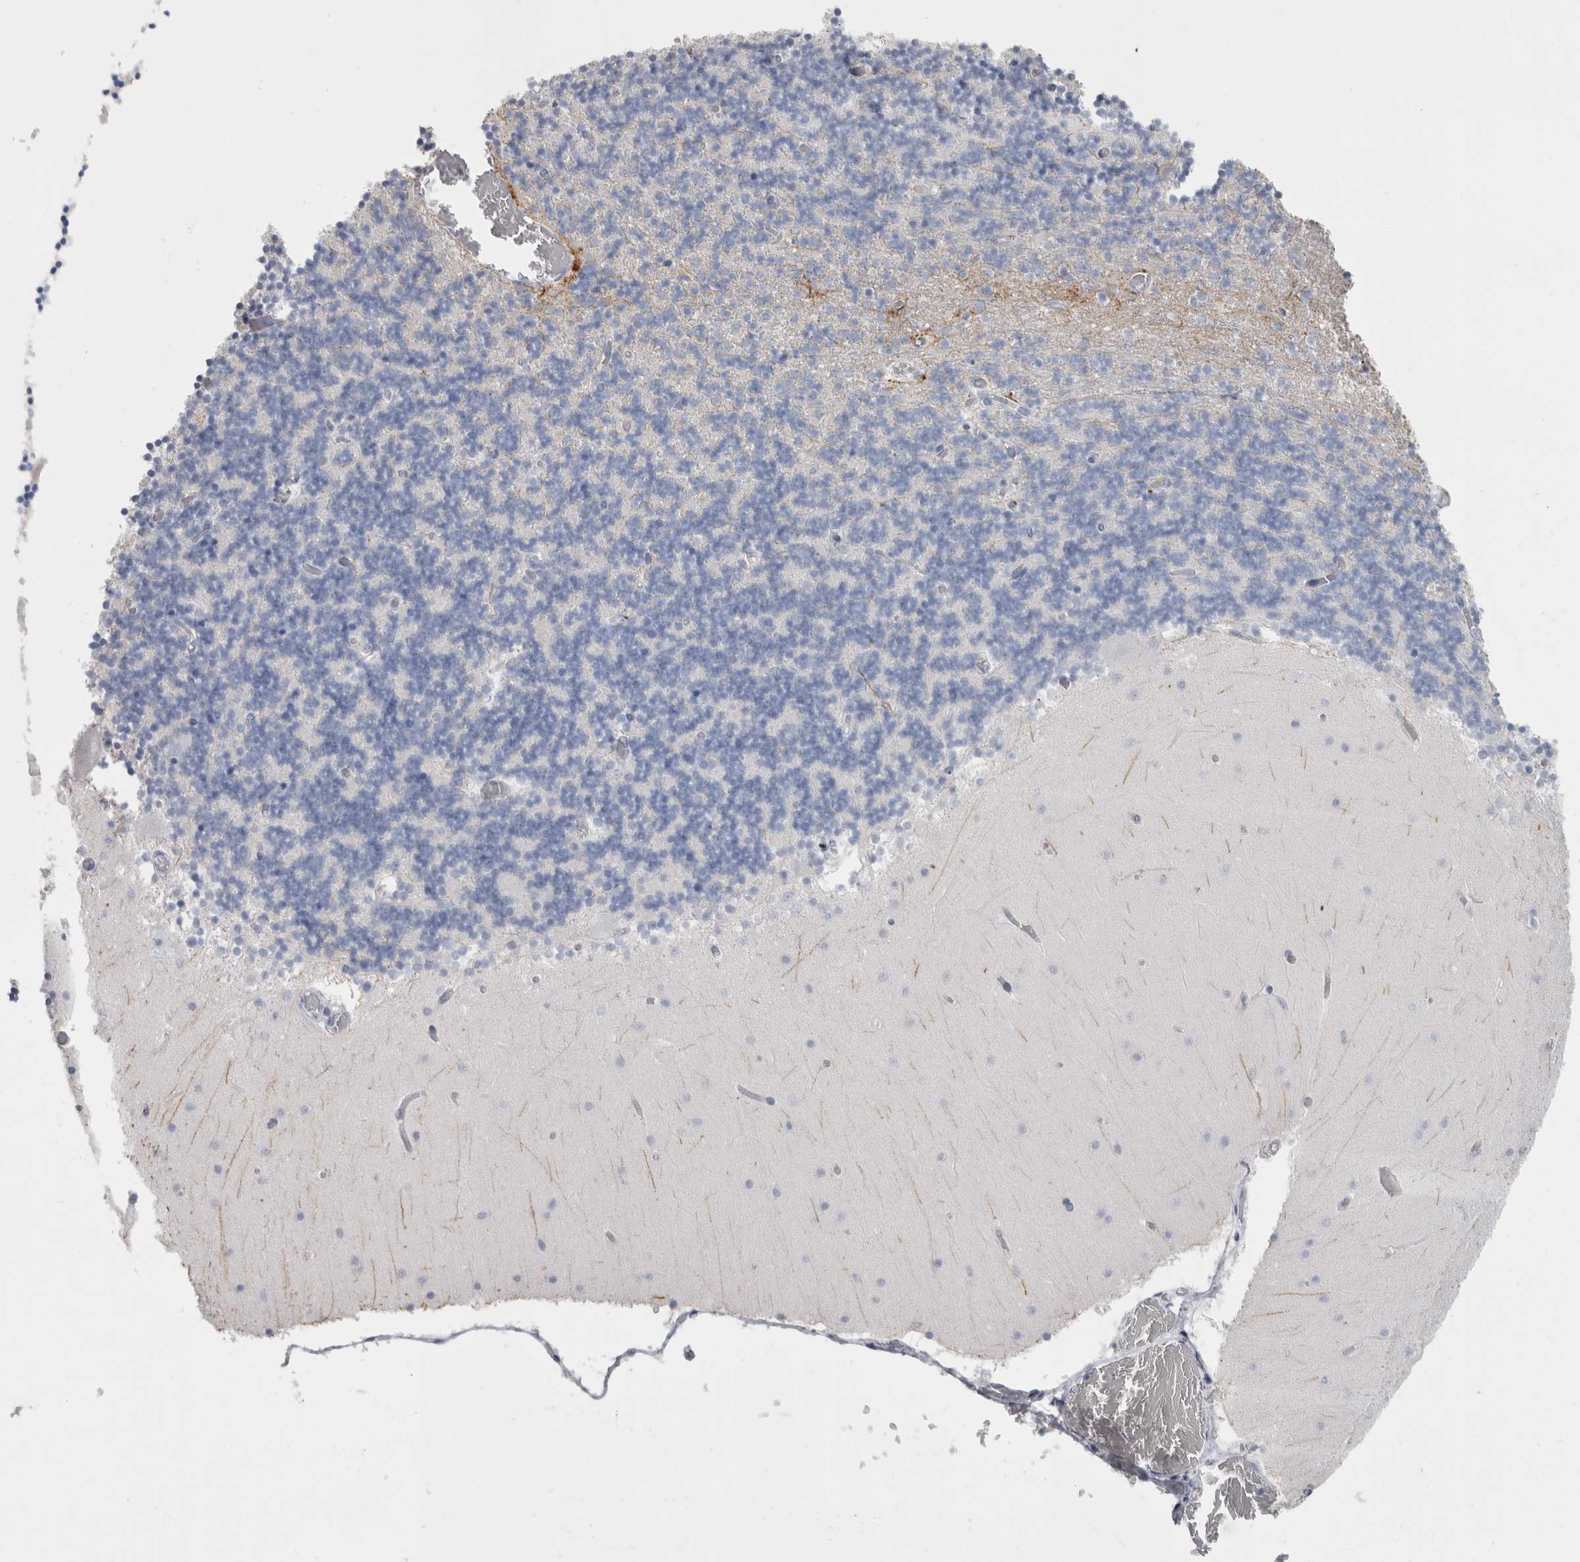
{"staining": {"intensity": "negative", "quantity": "none", "location": "none"}, "tissue": "cerebellum", "cell_type": "Cells in granular layer", "image_type": "normal", "snomed": [{"axis": "morphology", "description": "Normal tissue, NOS"}, {"axis": "topography", "description": "Cerebellum"}], "caption": "A high-resolution image shows IHC staining of unremarkable cerebellum, which shows no significant expression in cells in granular layer.", "gene": "PTH", "patient": {"sex": "female", "age": 28}}